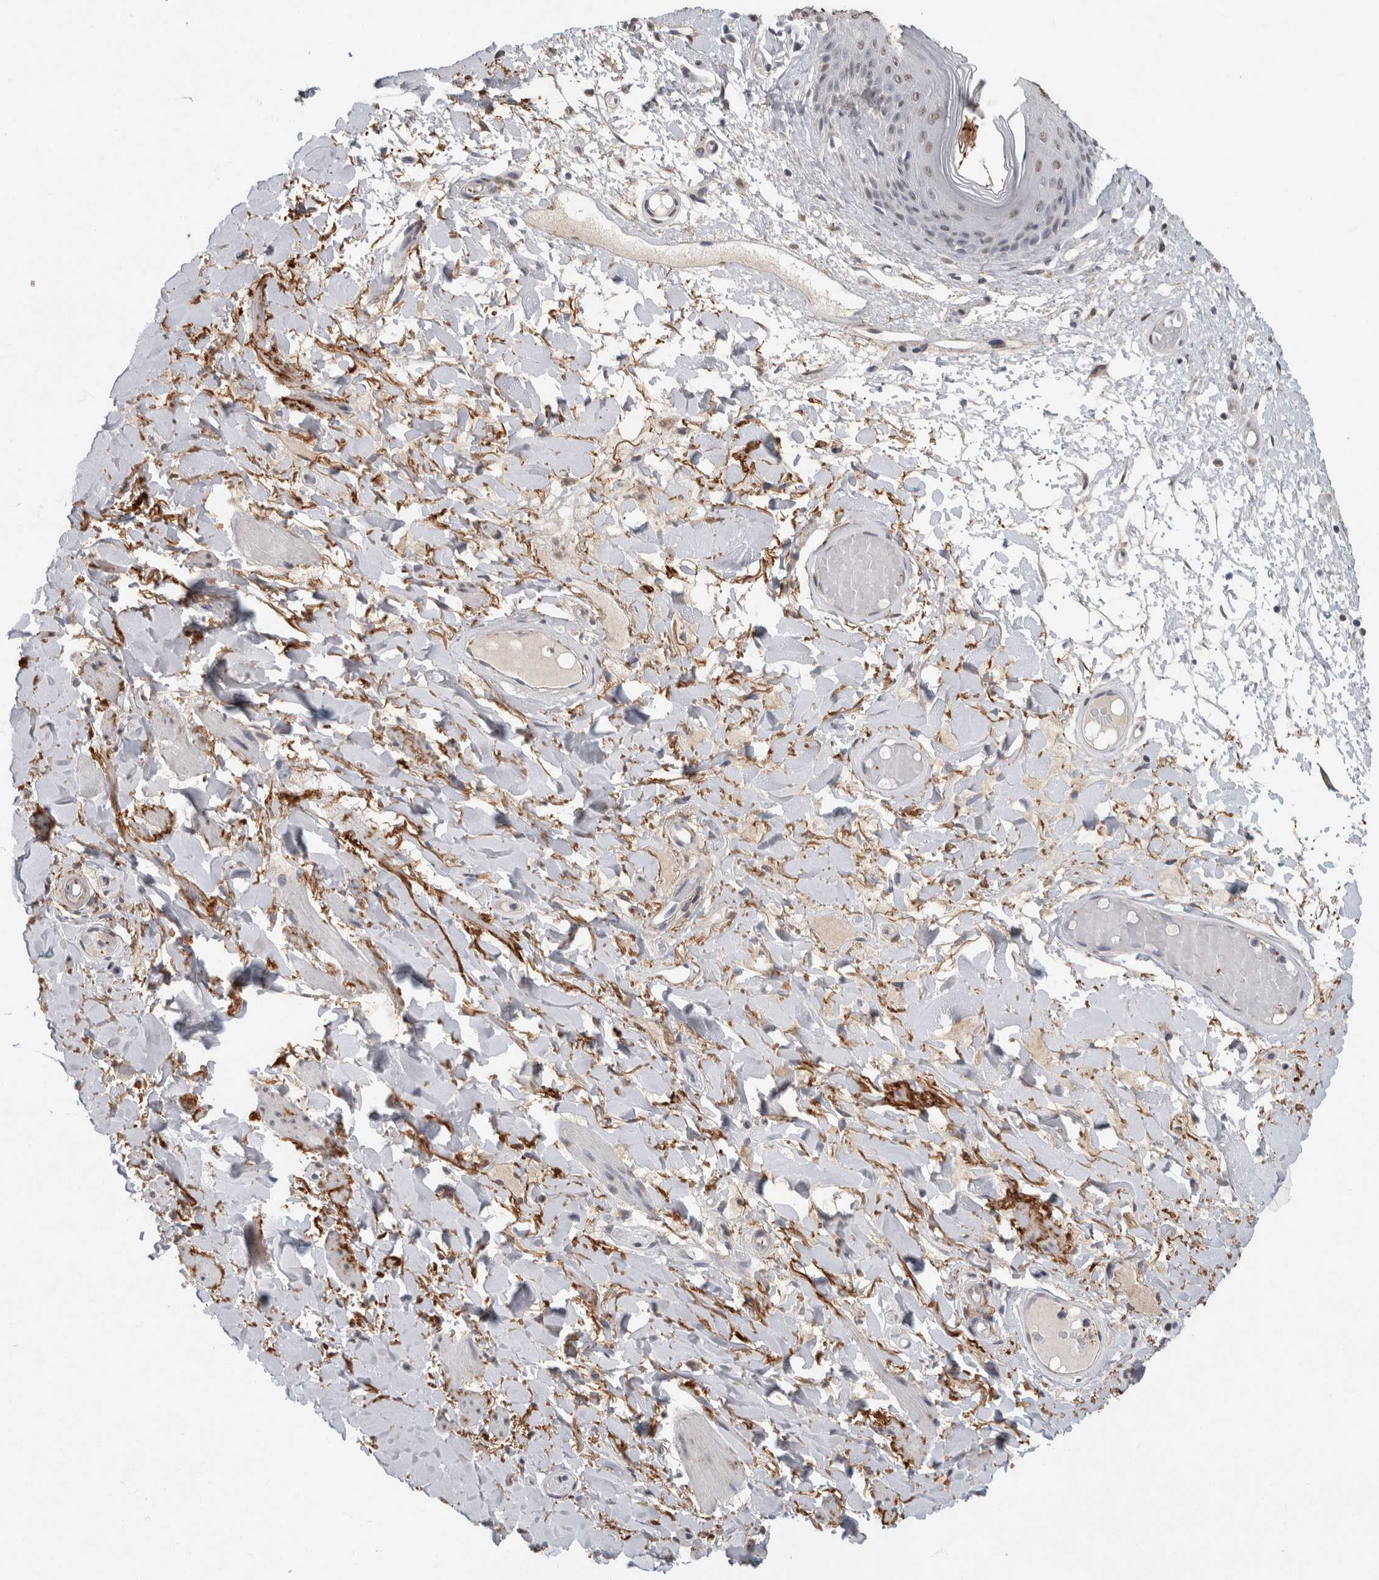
{"staining": {"intensity": "weak", "quantity": "25%-75%", "location": "nuclear"}, "tissue": "skin", "cell_type": "Epidermal cells", "image_type": "normal", "snomed": [{"axis": "morphology", "description": "Normal tissue, NOS"}, {"axis": "topography", "description": "Vulva"}], "caption": "Epidermal cells exhibit weak nuclear positivity in about 25%-75% of cells in normal skin. The protein of interest is stained brown, and the nuclei are stained in blue (DAB (3,3'-diaminobenzidine) IHC with brightfield microscopy, high magnification).", "gene": "LTBP1", "patient": {"sex": "female", "age": 73}}